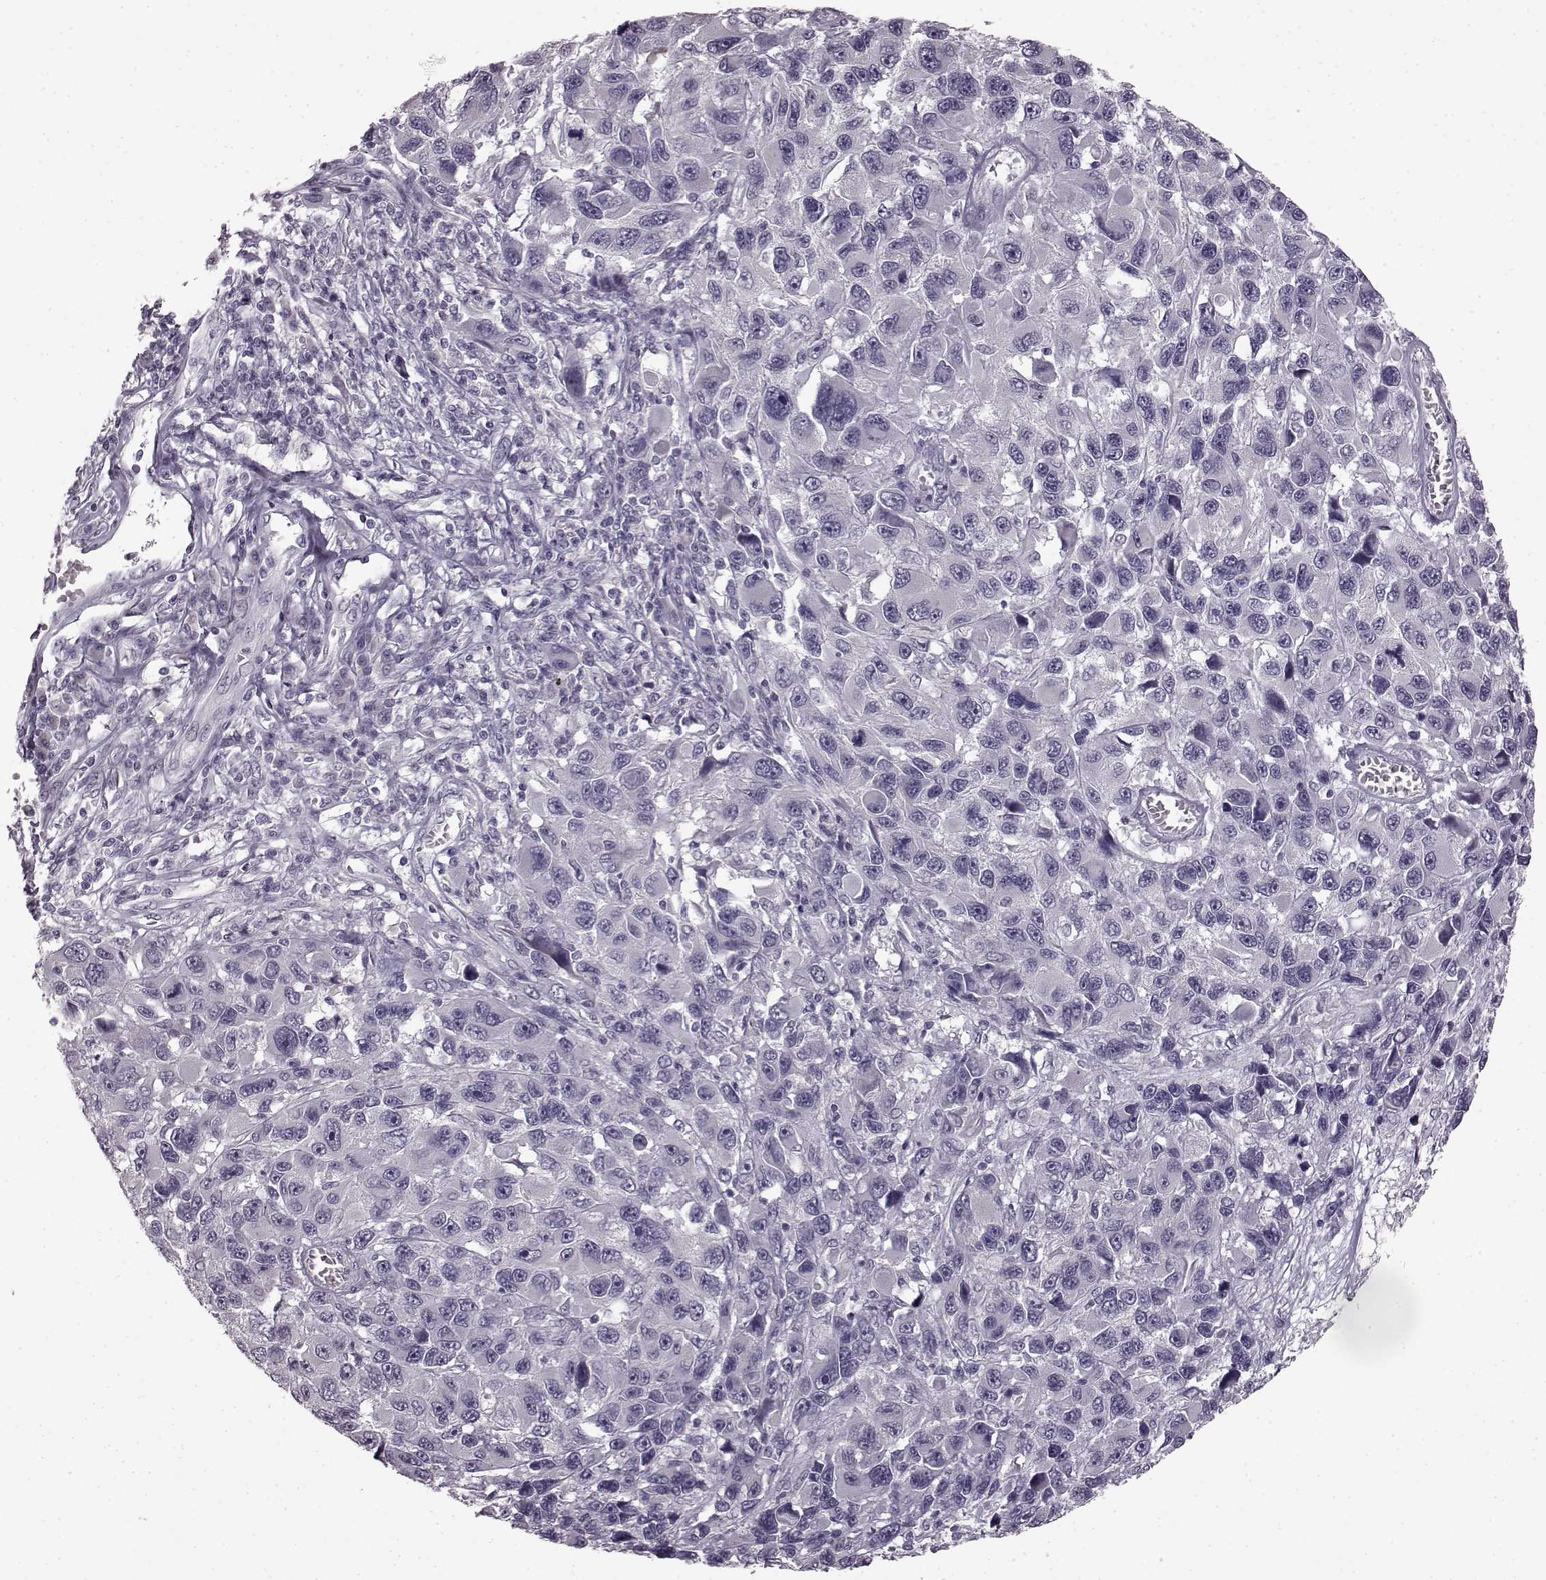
{"staining": {"intensity": "negative", "quantity": "none", "location": "none"}, "tissue": "melanoma", "cell_type": "Tumor cells", "image_type": "cancer", "snomed": [{"axis": "morphology", "description": "Malignant melanoma, NOS"}, {"axis": "topography", "description": "Skin"}], "caption": "This is an IHC photomicrograph of melanoma. There is no expression in tumor cells.", "gene": "LHB", "patient": {"sex": "male", "age": 53}}